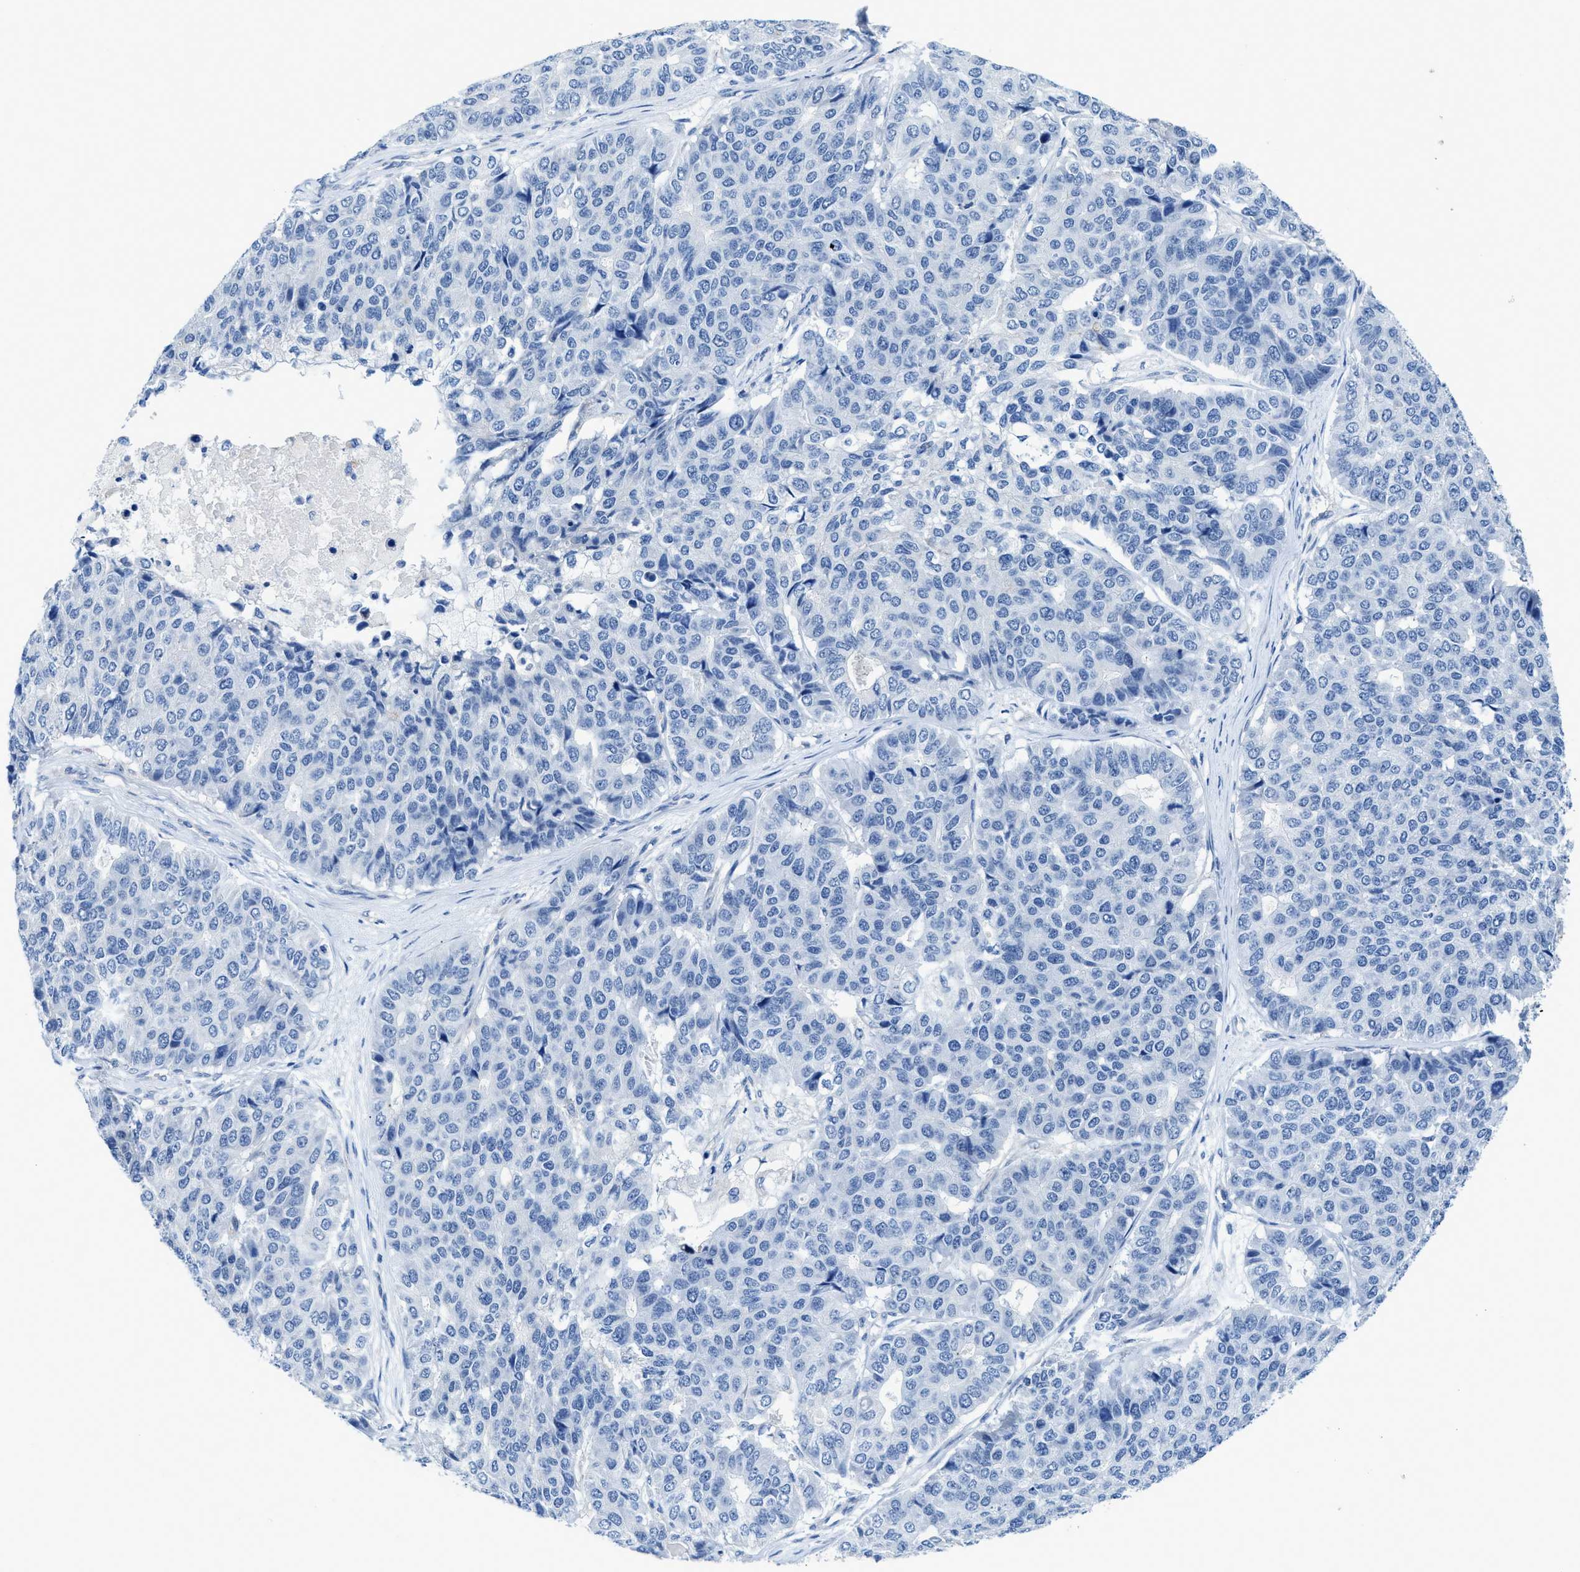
{"staining": {"intensity": "negative", "quantity": "none", "location": "none"}, "tissue": "pancreatic cancer", "cell_type": "Tumor cells", "image_type": "cancer", "snomed": [{"axis": "morphology", "description": "Adenocarcinoma, NOS"}, {"axis": "topography", "description": "Pancreas"}], "caption": "High power microscopy micrograph of an IHC image of adenocarcinoma (pancreatic), revealing no significant expression in tumor cells.", "gene": "SLC10A6", "patient": {"sex": "male", "age": 50}}